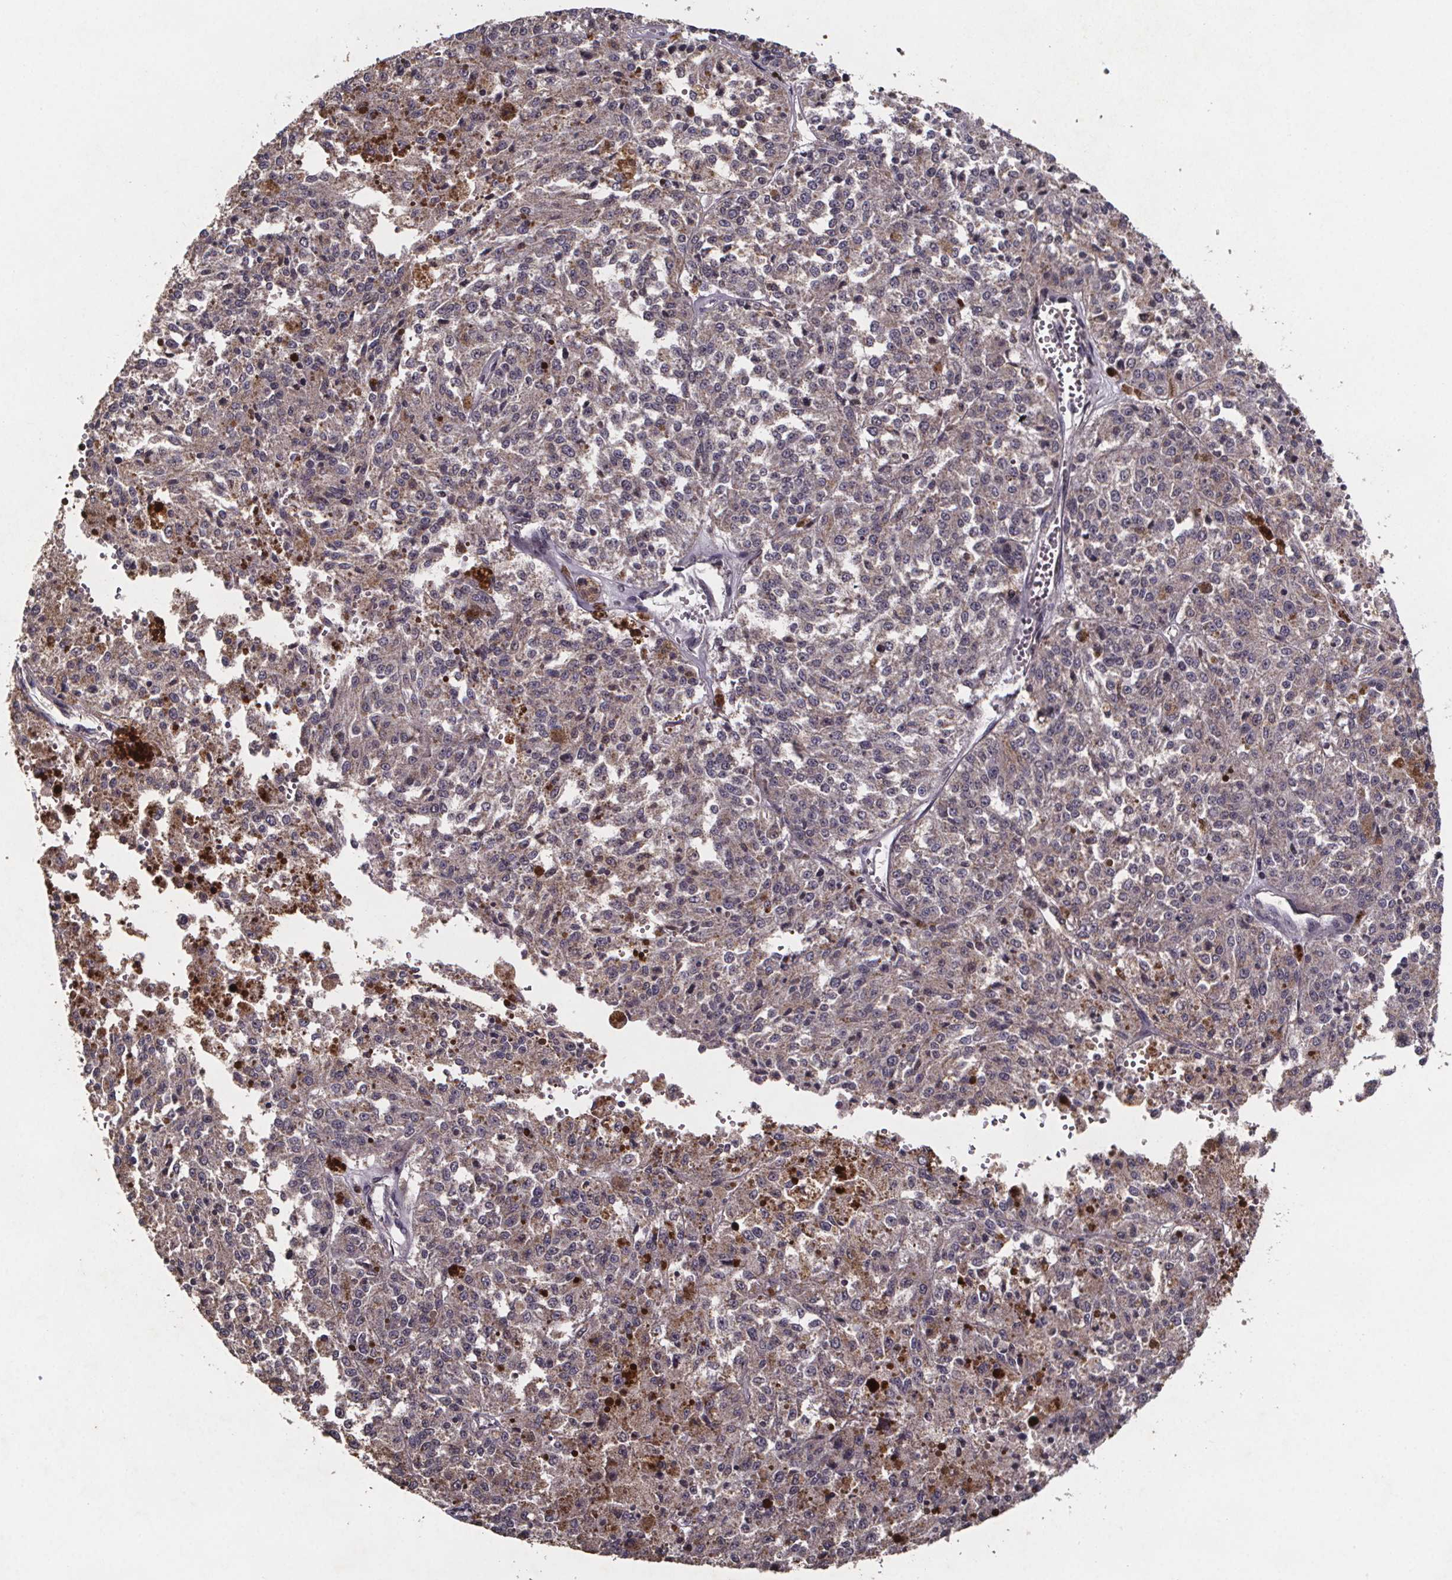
{"staining": {"intensity": "negative", "quantity": "none", "location": "none"}, "tissue": "melanoma", "cell_type": "Tumor cells", "image_type": "cancer", "snomed": [{"axis": "morphology", "description": "Malignant melanoma, Metastatic site"}, {"axis": "topography", "description": "Lymph node"}], "caption": "High power microscopy histopathology image of an IHC histopathology image of melanoma, revealing no significant positivity in tumor cells.", "gene": "PALLD", "patient": {"sex": "female", "age": 64}}